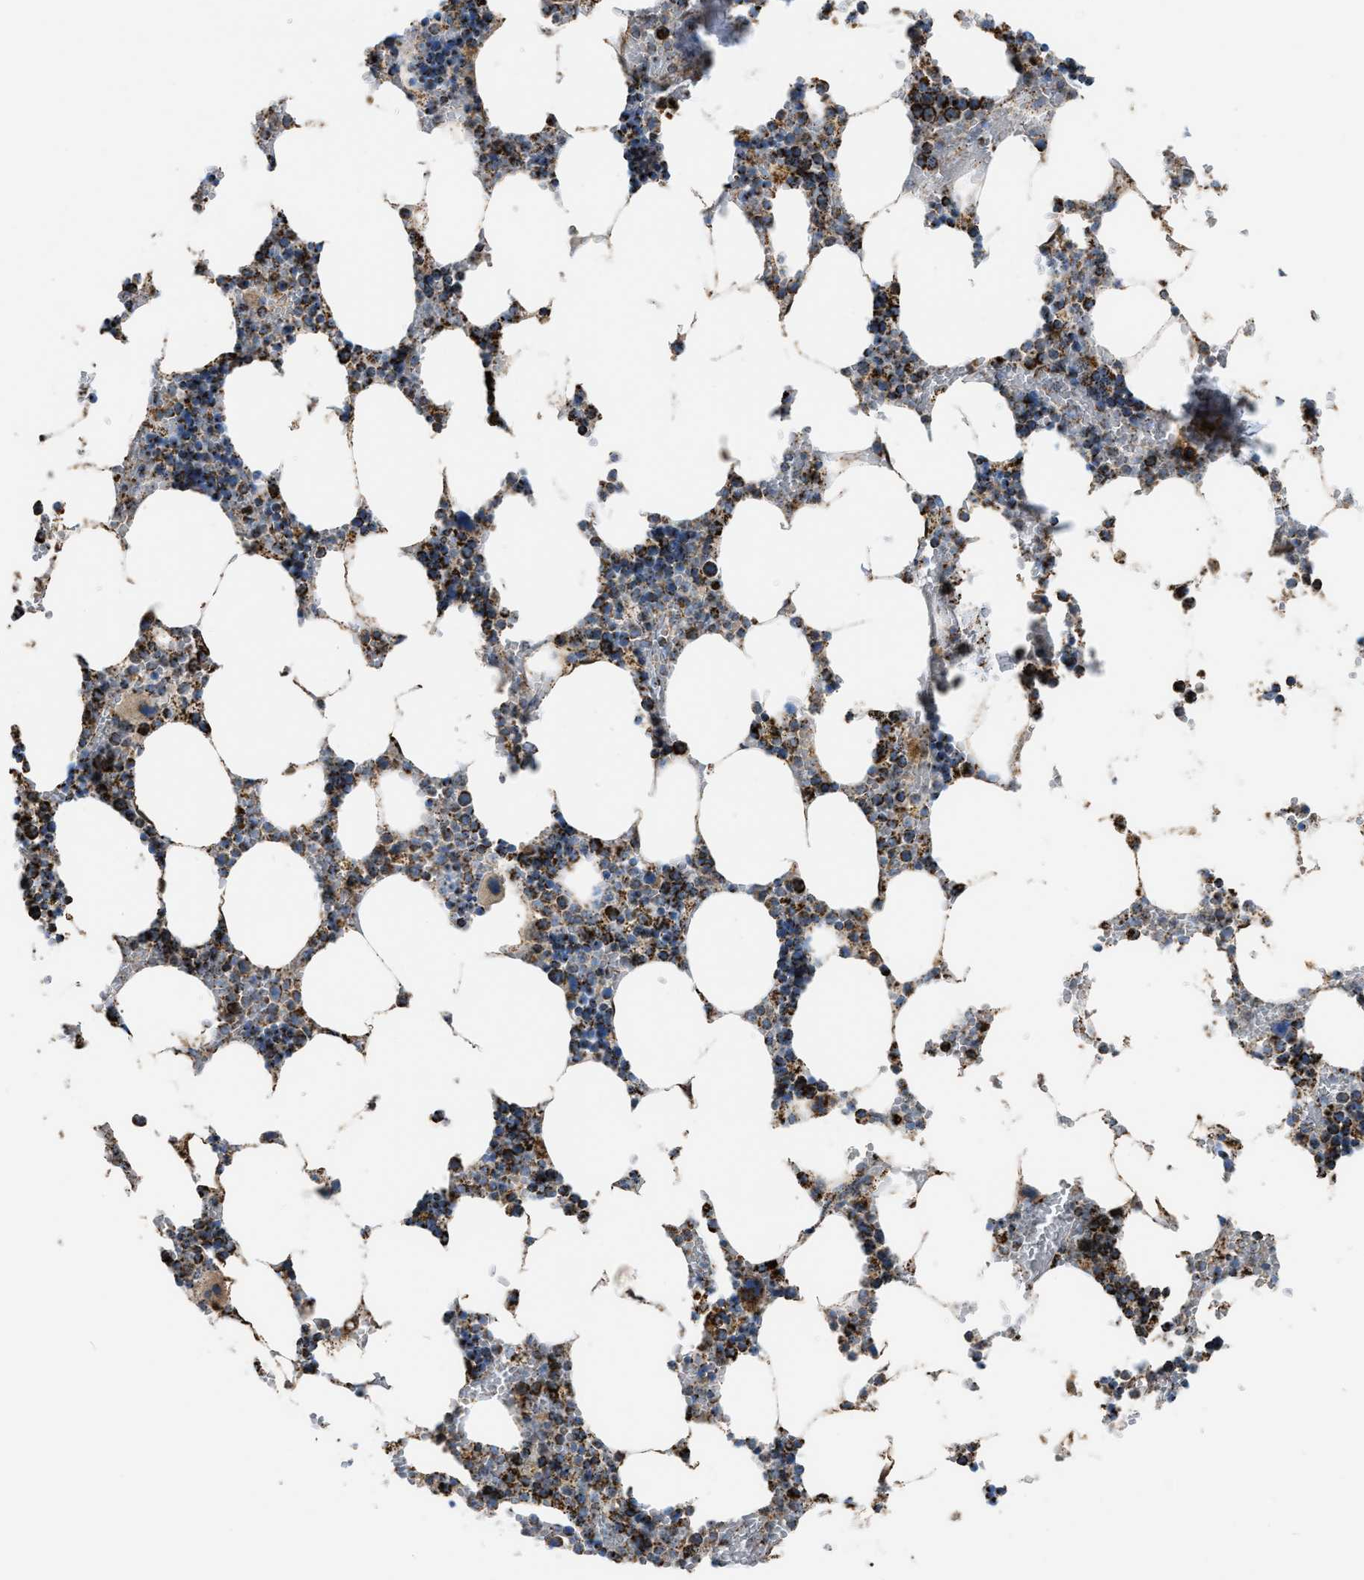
{"staining": {"intensity": "strong", "quantity": "25%-75%", "location": "cytoplasmic/membranous"}, "tissue": "bone marrow", "cell_type": "Hematopoietic cells", "image_type": "normal", "snomed": [{"axis": "morphology", "description": "Normal tissue, NOS"}, {"axis": "topography", "description": "Bone marrow"}], "caption": "High-power microscopy captured an immunohistochemistry histopathology image of benign bone marrow, revealing strong cytoplasmic/membranous positivity in approximately 25%-75% of hematopoietic cells.", "gene": "ETFB", "patient": {"sex": "male", "age": 70}}